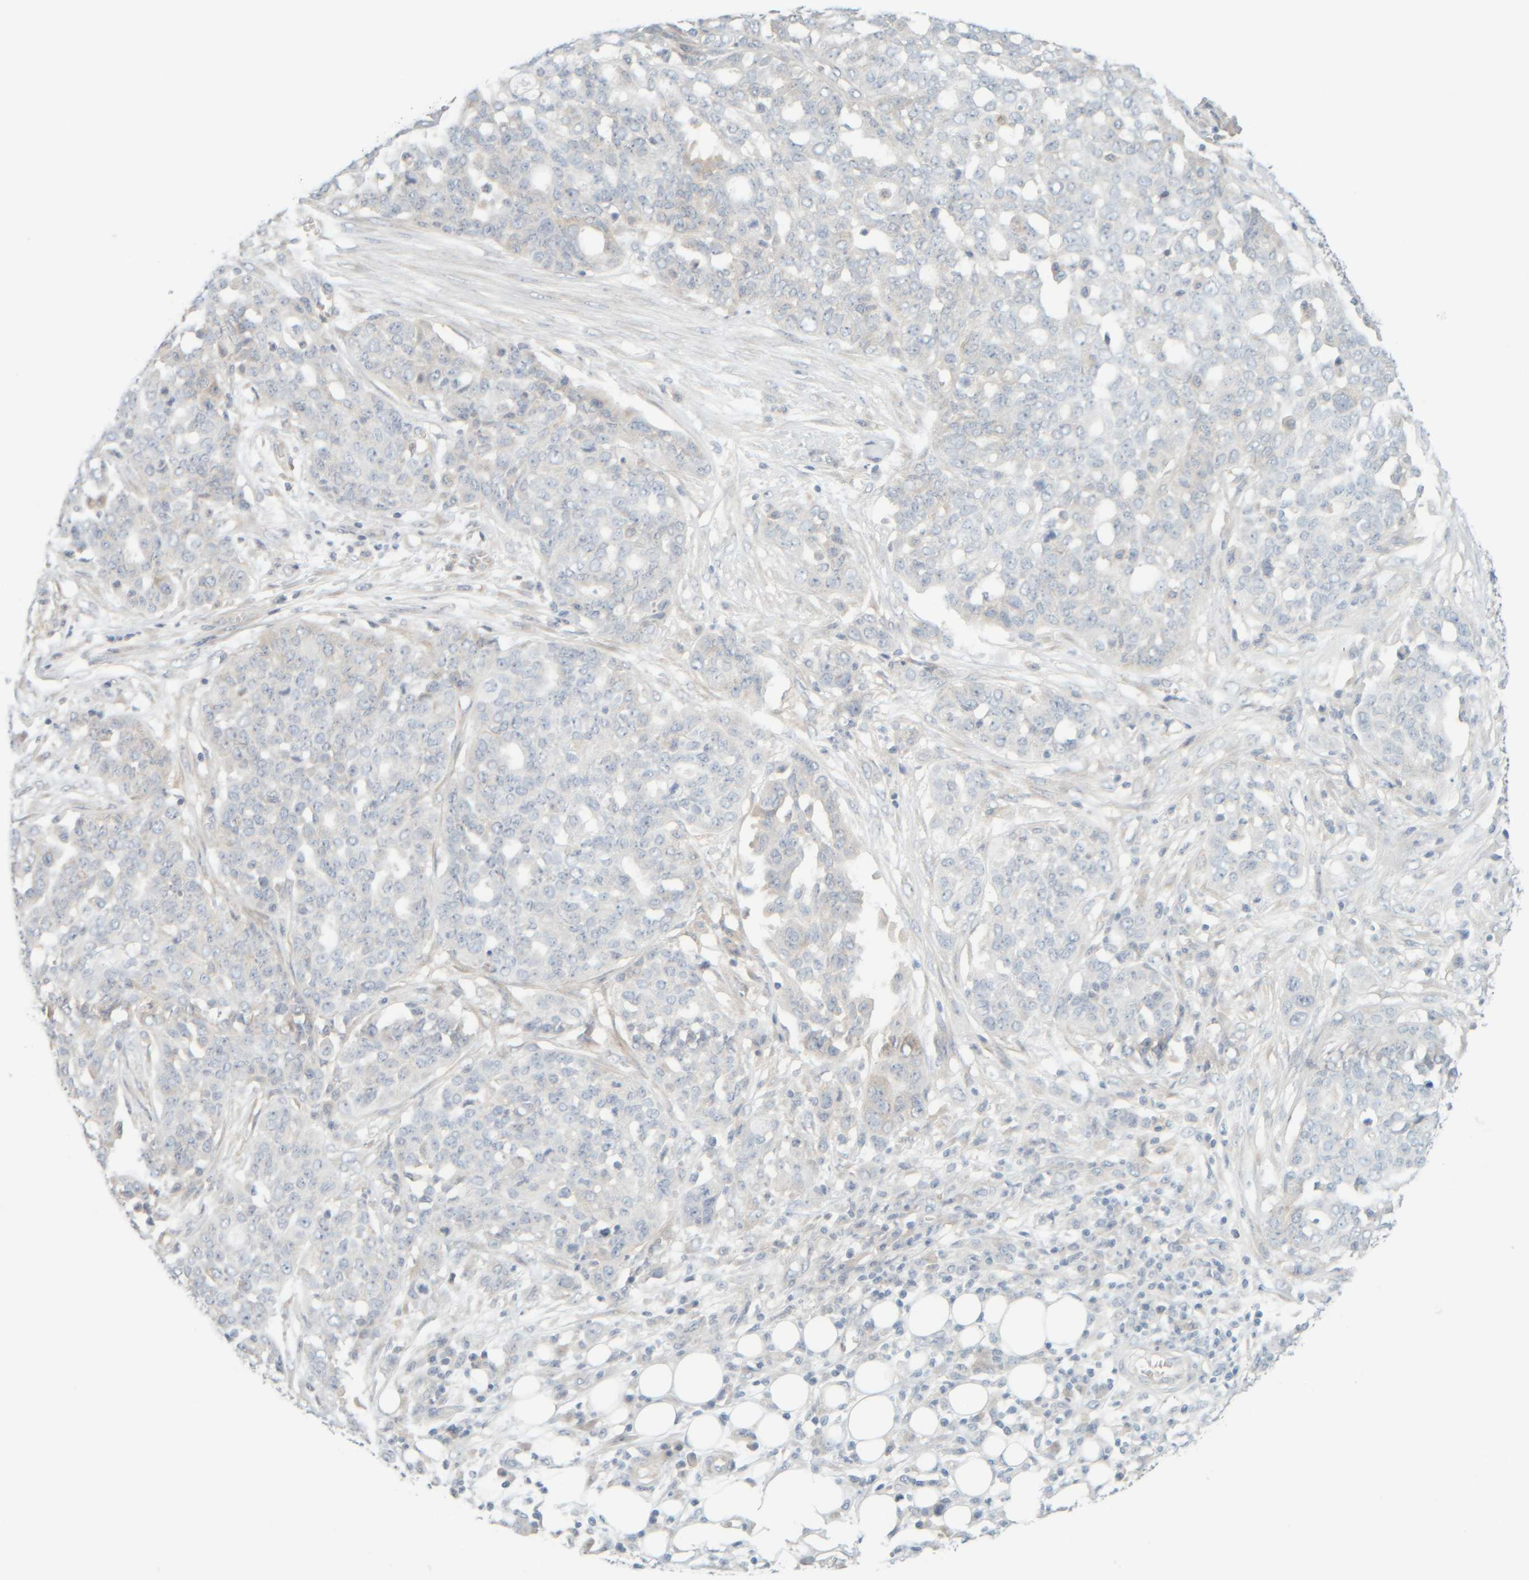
{"staining": {"intensity": "negative", "quantity": "none", "location": "none"}, "tissue": "ovarian cancer", "cell_type": "Tumor cells", "image_type": "cancer", "snomed": [{"axis": "morphology", "description": "Cystadenocarcinoma, serous, NOS"}, {"axis": "topography", "description": "Soft tissue"}, {"axis": "topography", "description": "Ovary"}], "caption": "IHC image of human ovarian cancer stained for a protein (brown), which exhibits no positivity in tumor cells.", "gene": "PTGES3L-AARSD1", "patient": {"sex": "female", "age": 57}}